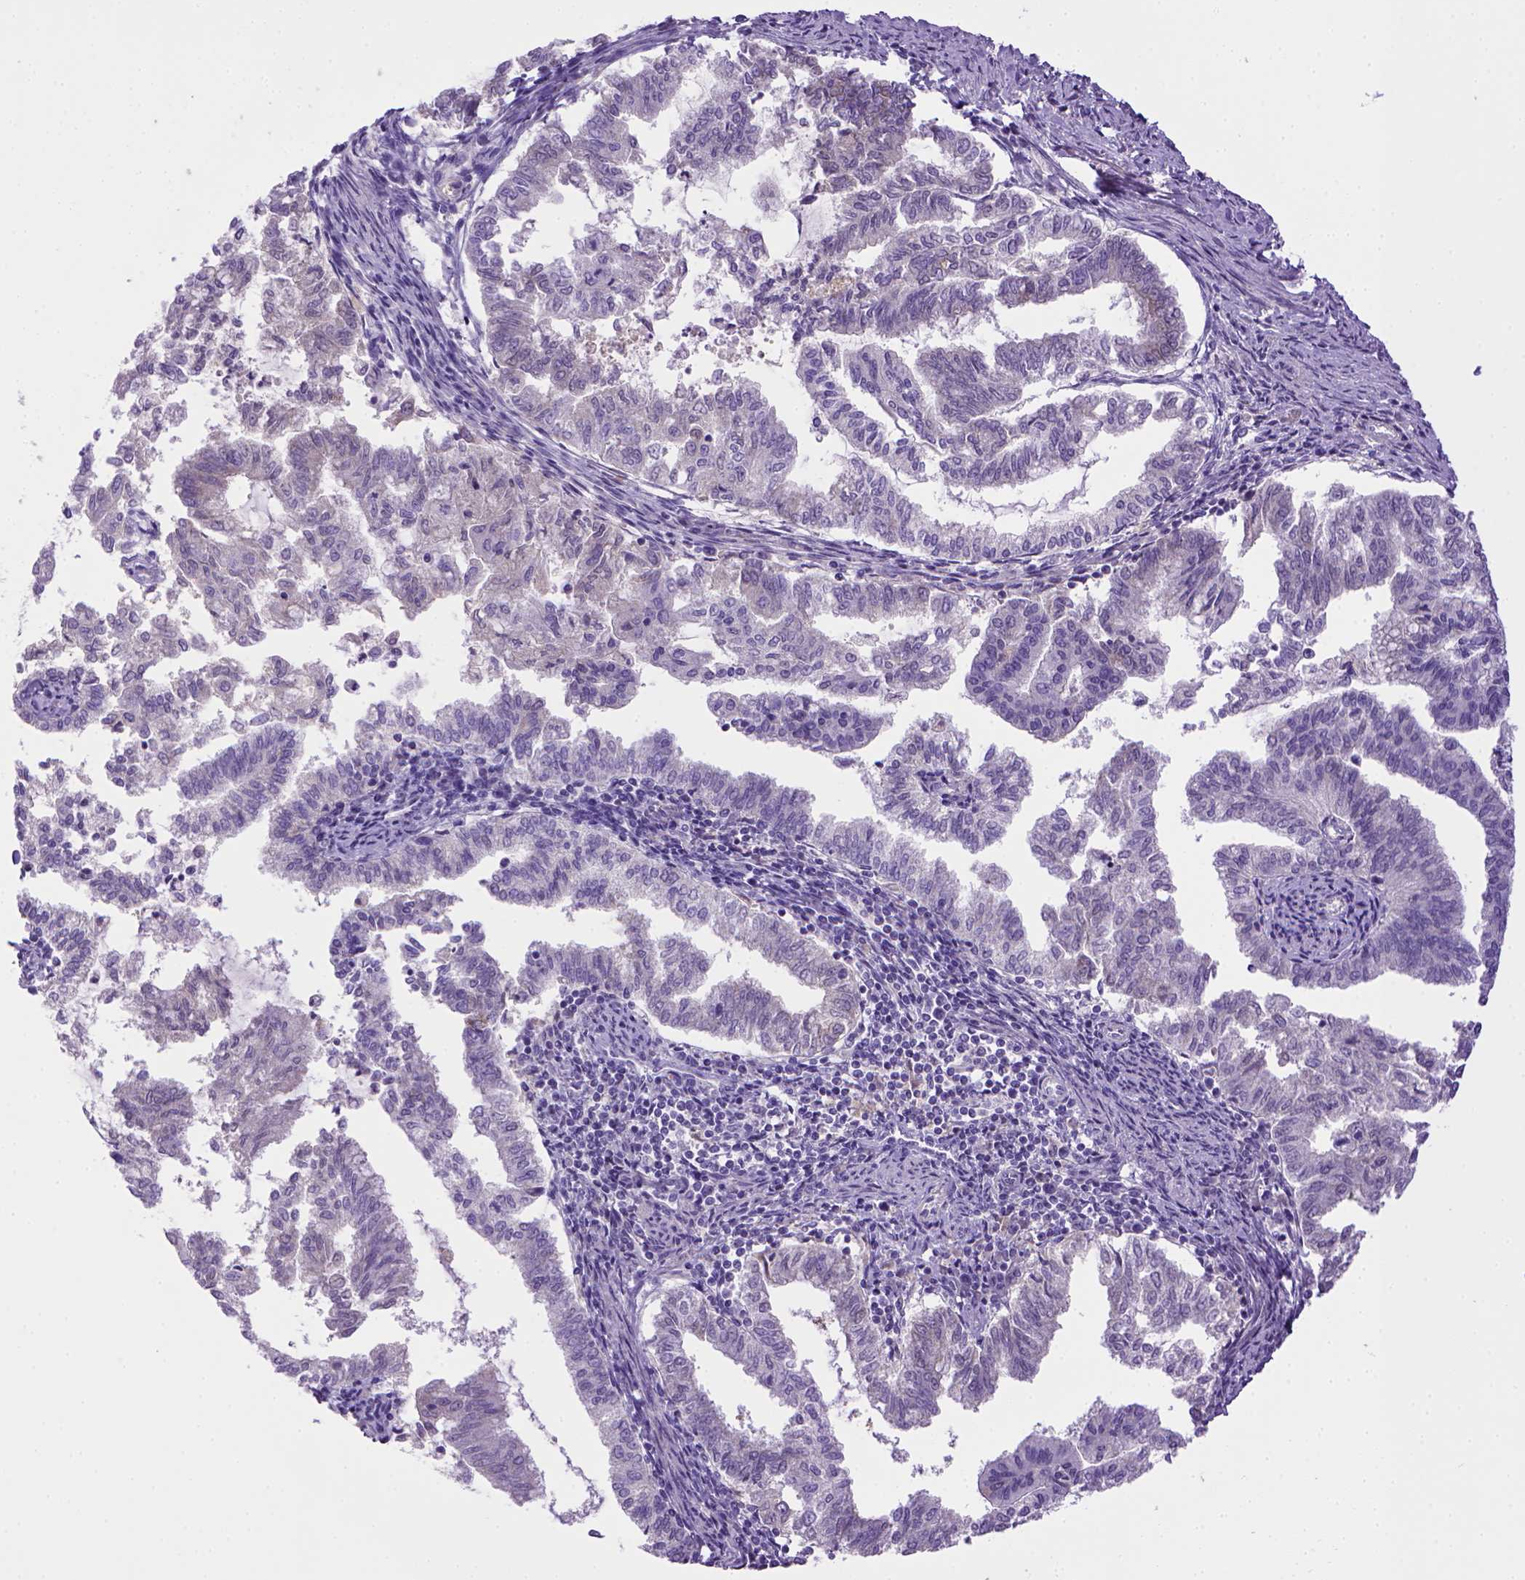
{"staining": {"intensity": "negative", "quantity": "none", "location": "none"}, "tissue": "endometrial cancer", "cell_type": "Tumor cells", "image_type": "cancer", "snomed": [{"axis": "morphology", "description": "Adenocarcinoma, NOS"}, {"axis": "topography", "description": "Endometrium"}], "caption": "Human adenocarcinoma (endometrial) stained for a protein using IHC demonstrates no positivity in tumor cells.", "gene": "BAAT", "patient": {"sex": "female", "age": 79}}